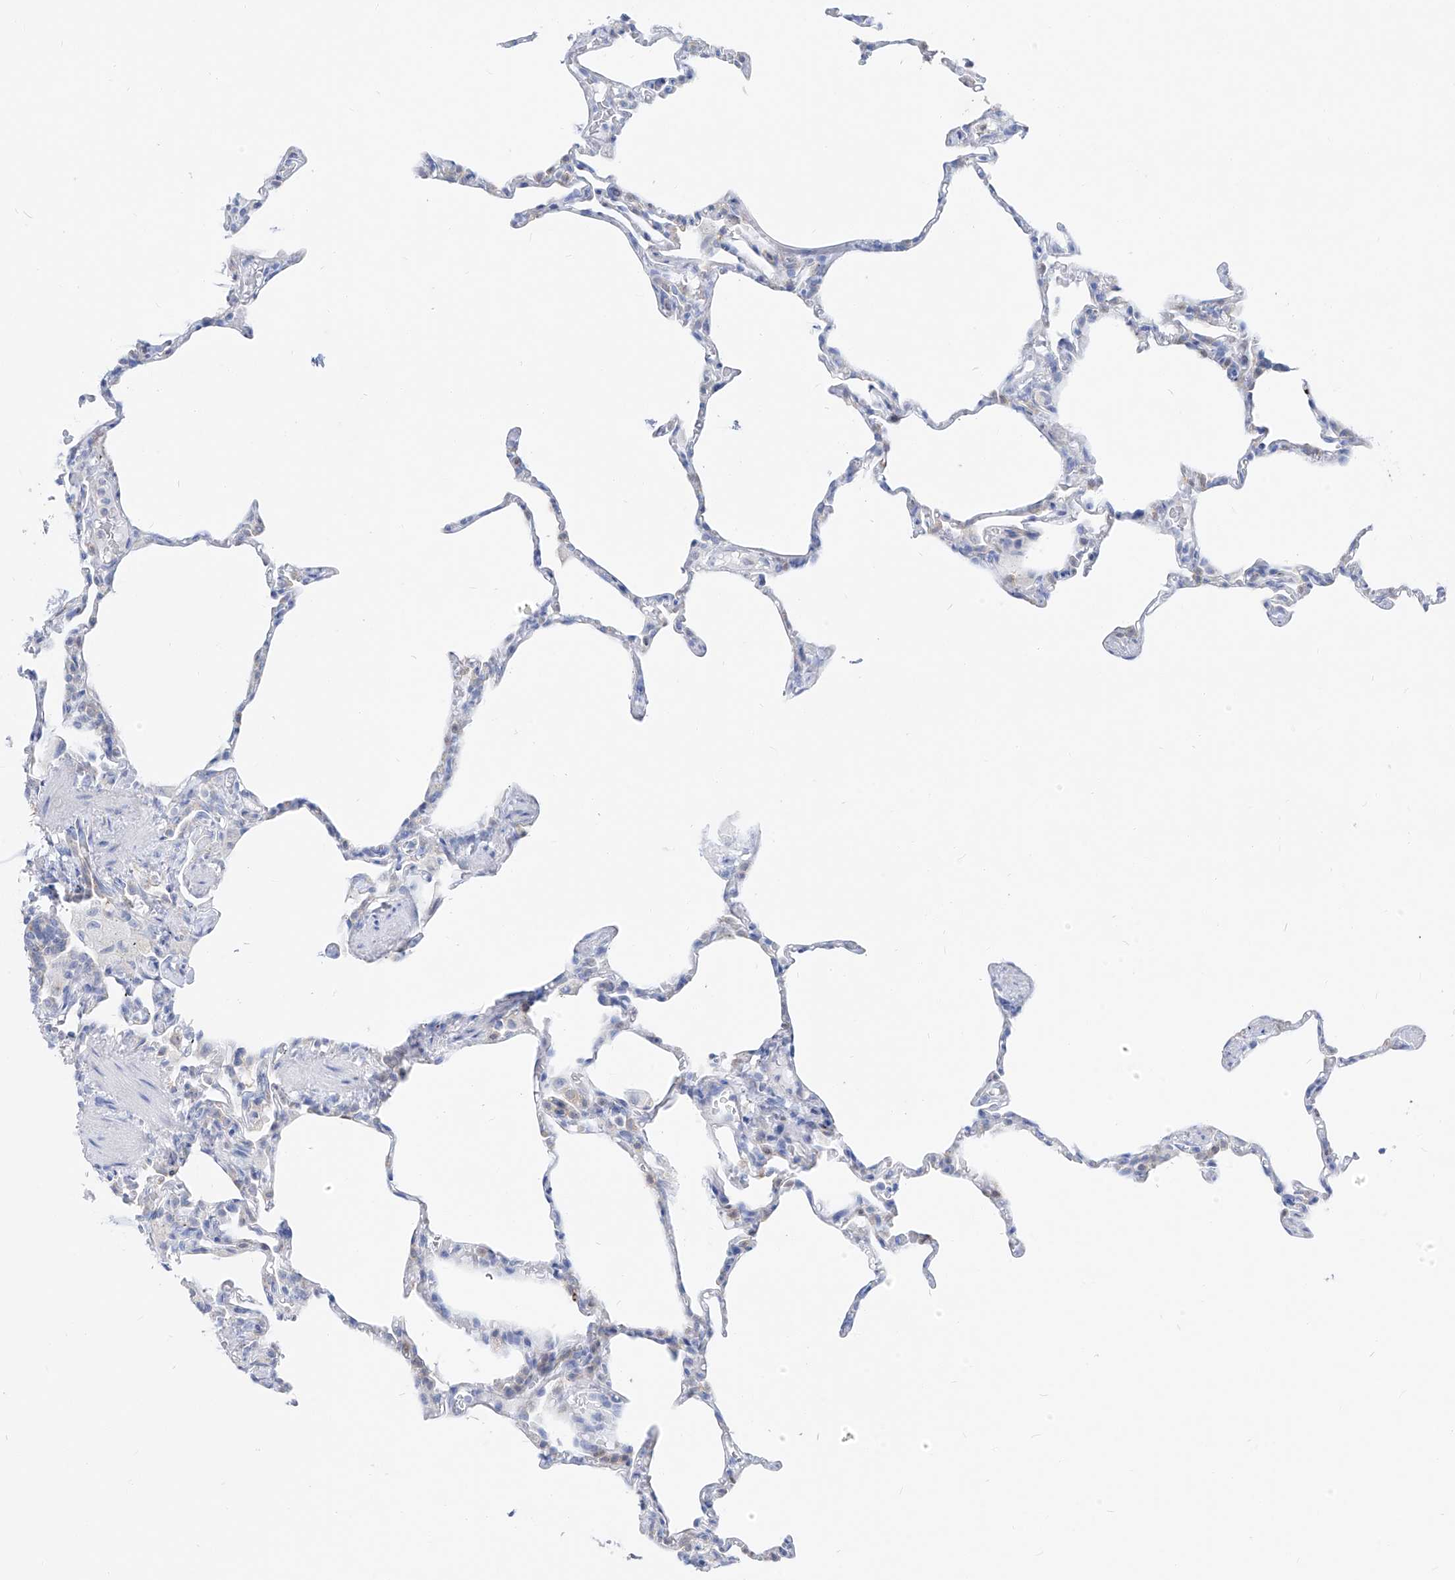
{"staining": {"intensity": "negative", "quantity": "none", "location": "none"}, "tissue": "lung", "cell_type": "Alveolar cells", "image_type": "normal", "snomed": [{"axis": "morphology", "description": "Normal tissue, NOS"}, {"axis": "topography", "description": "Lung"}], "caption": "Human lung stained for a protein using immunohistochemistry (IHC) shows no positivity in alveolar cells.", "gene": "UFL1", "patient": {"sex": "male", "age": 20}}